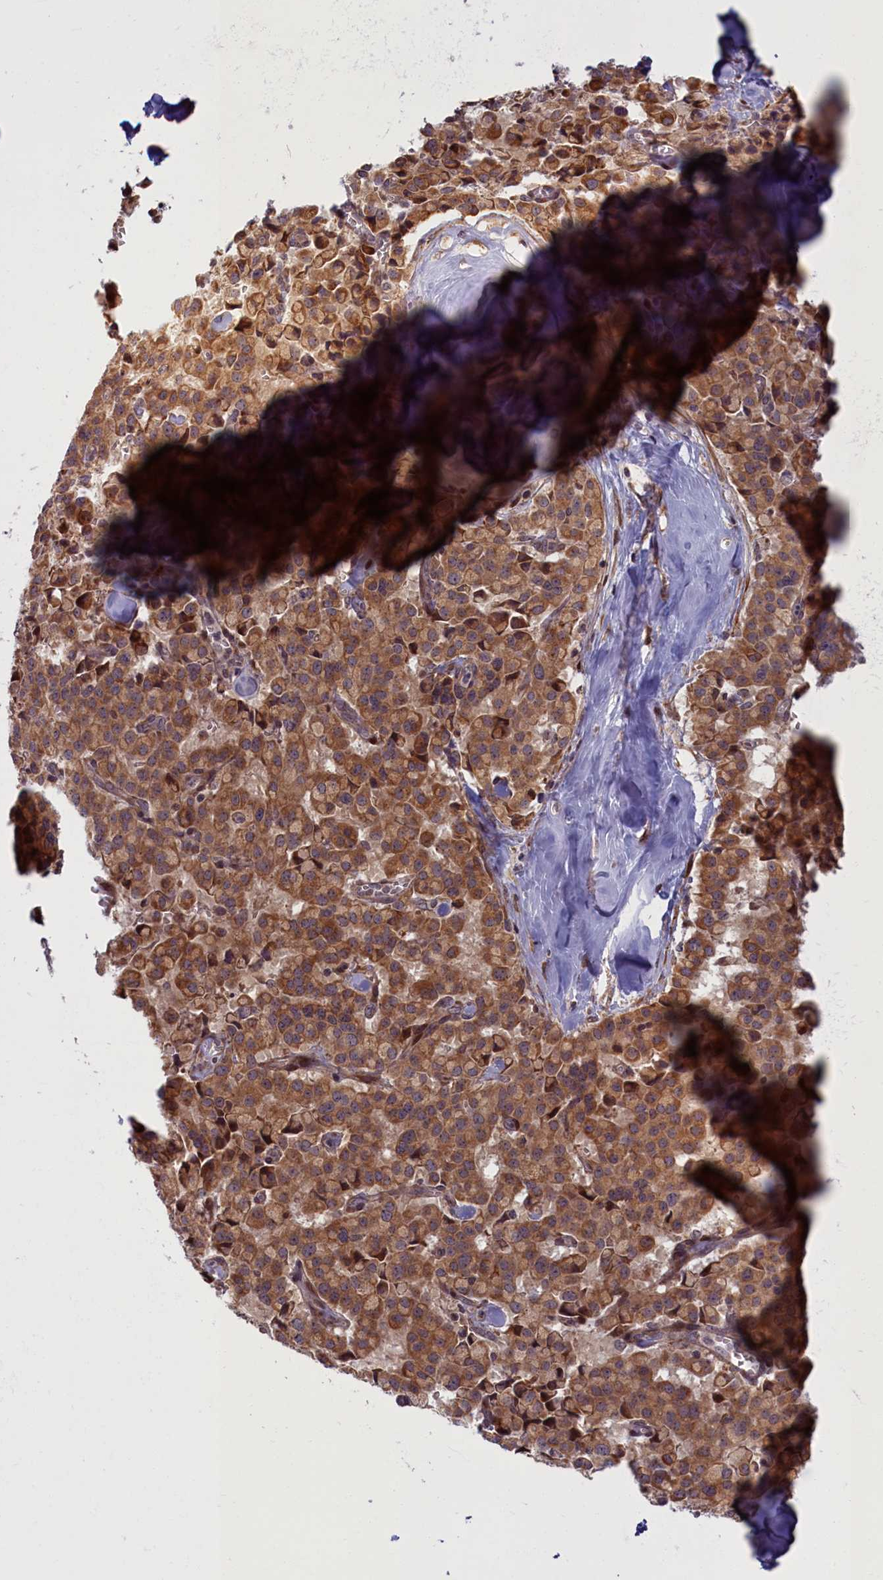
{"staining": {"intensity": "moderate", "quantity": ">75%", "location": "cytoplasmic/membranous"}, "tissue": "pancreatic cancer", "cell_type": "Tumor cells", "image_type": "cancer", "snomed": [{"axis": "morphology", "description": "Adenocarcinoma, NOS"}, {"axis": "topography", "description": "Pancreas"}], "caption": "The micrograph exhibits staining of pancreatic cancer, revealing moderate cytoplasmic/membranous protein positivity (brown color) within tumor cells.", "gene": "PLA2G10", "patient": {"sex": "male", "age": 65}}